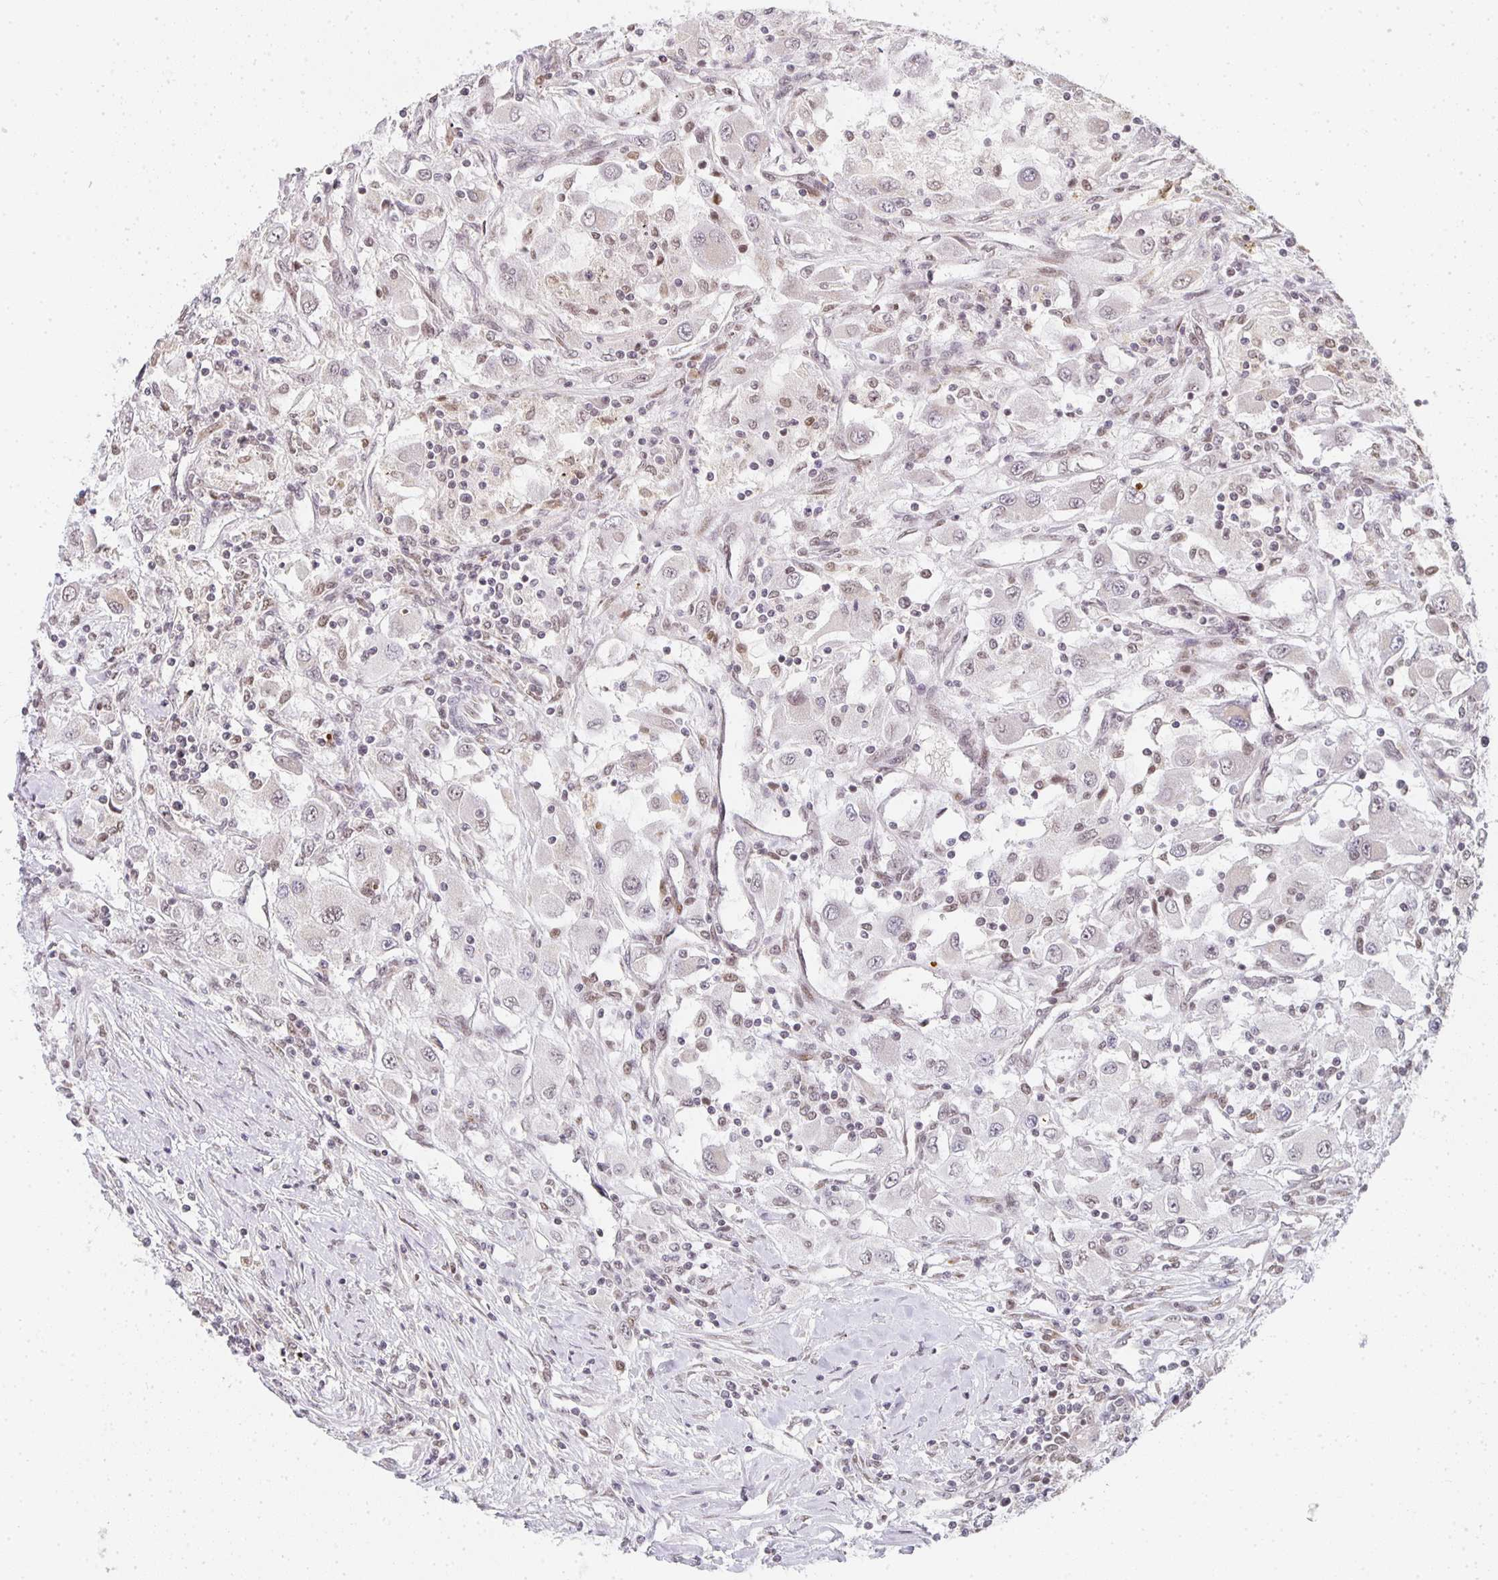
{"staining": {"intensity": "weak", "quantity": "<25%", "location": "nuclear"}, "tissue": "renal cancer", "cell_type": "Tumor cells", "image_type": "cancer", "snomed": [{"axis": "morphology", "description": "Adenocarcinoma, NOS"}, {"axis": "topography", "description": "Kidney"}], "caption": "IHC of renal adenocarcinoma reveals no positivity in tumor cells.", "gene": "SMARCA2", "patient": {"sex": "female", "age": 67}}